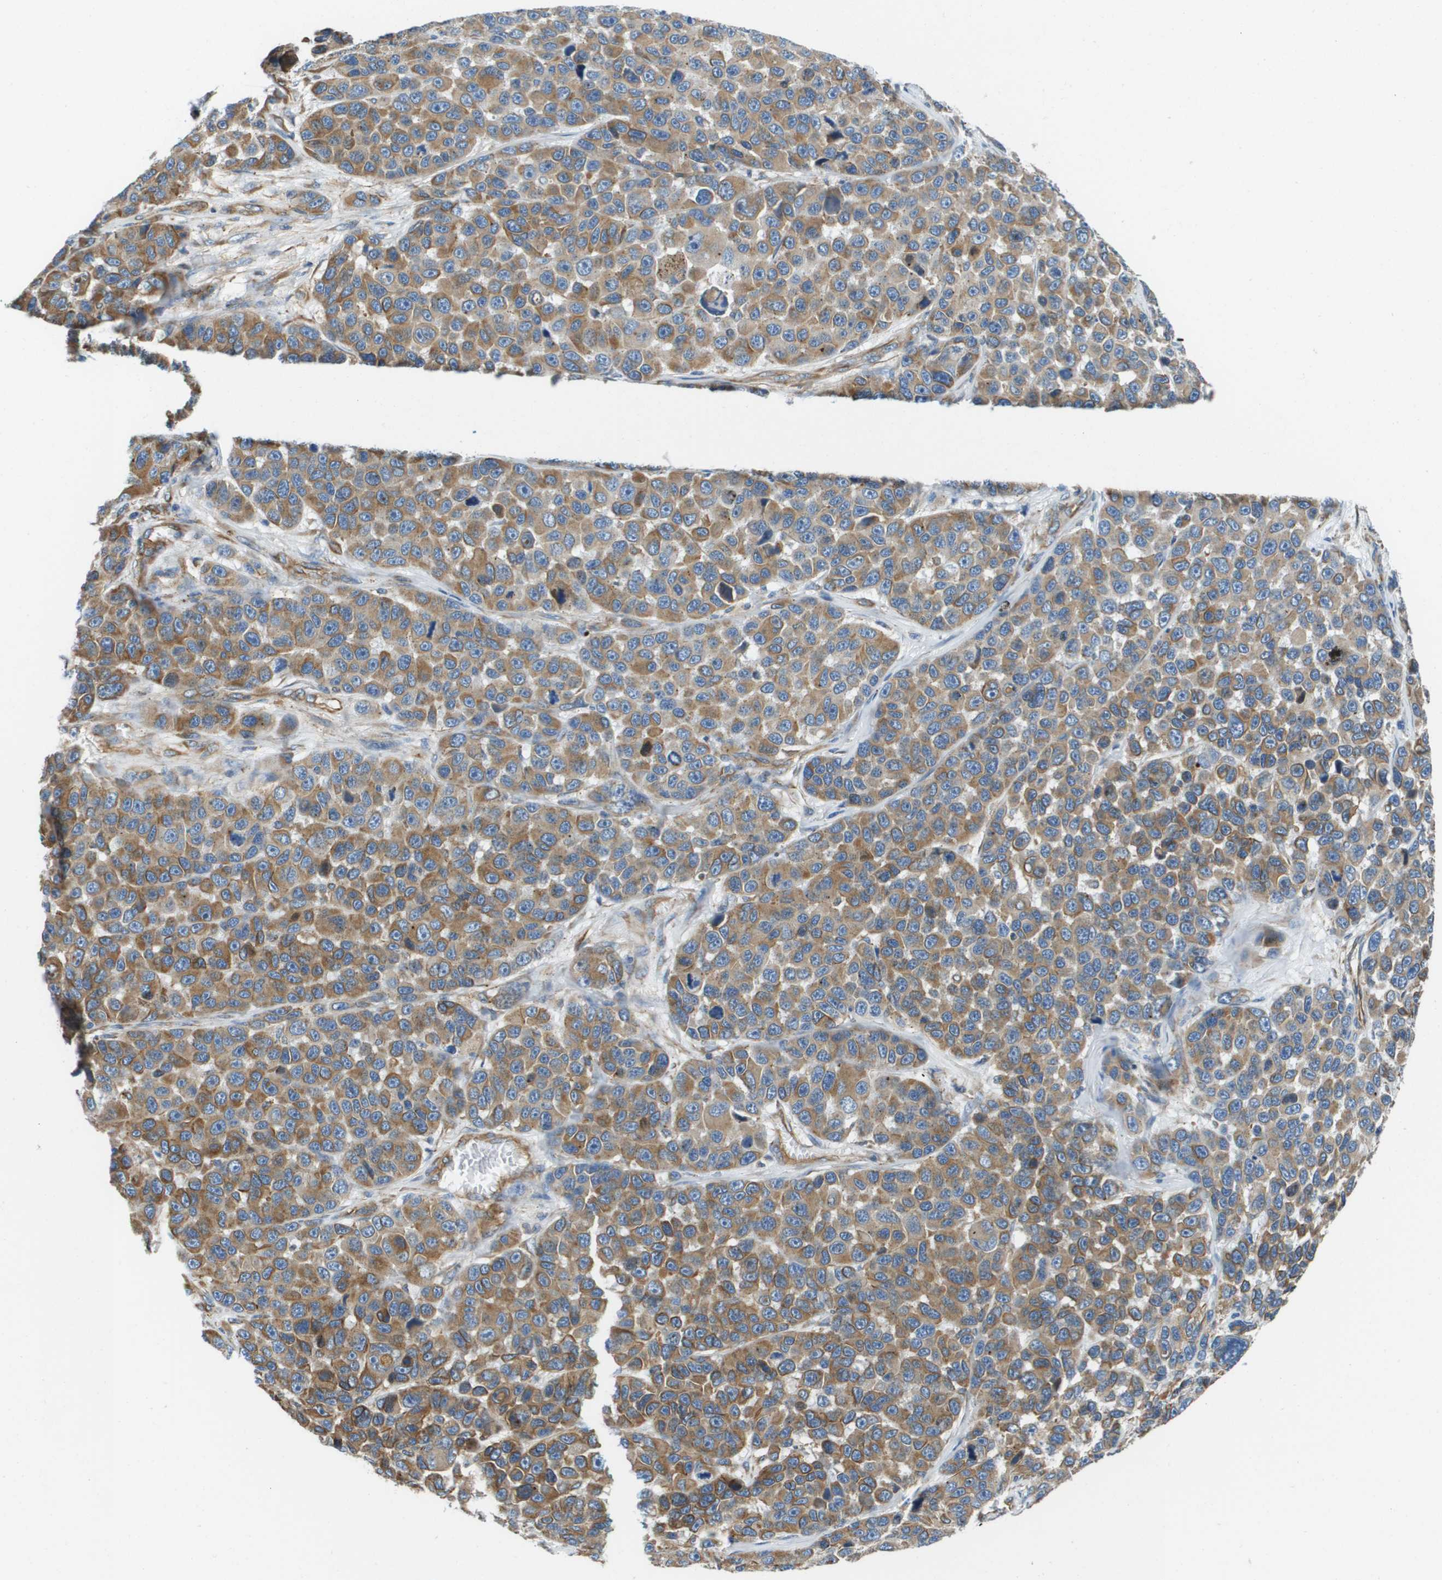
{"staining": {"intensity": "moderate", "quantity": ">75%", "location": "cytoplasmic/membranous"}, "tissue": "melanoma", "cell_type": "Tumor cells", "image_type": "cancer", "snomed": [{"axis": "morphology", "description": "Malignant melanoma, NOS"}, {"axis": "topography", "description": "Skin"}], "caption": "High-magnification brightfield microscopy of melanoma stained with DAB (brown) and counterstained with hematoxylin (blue). tumor cells exhibit moderate cytoplasmic/membranous staining is identified in about>75% of cells.", "gene": "HSD17B12", "patient": {"sex": "male", "age": 53}}